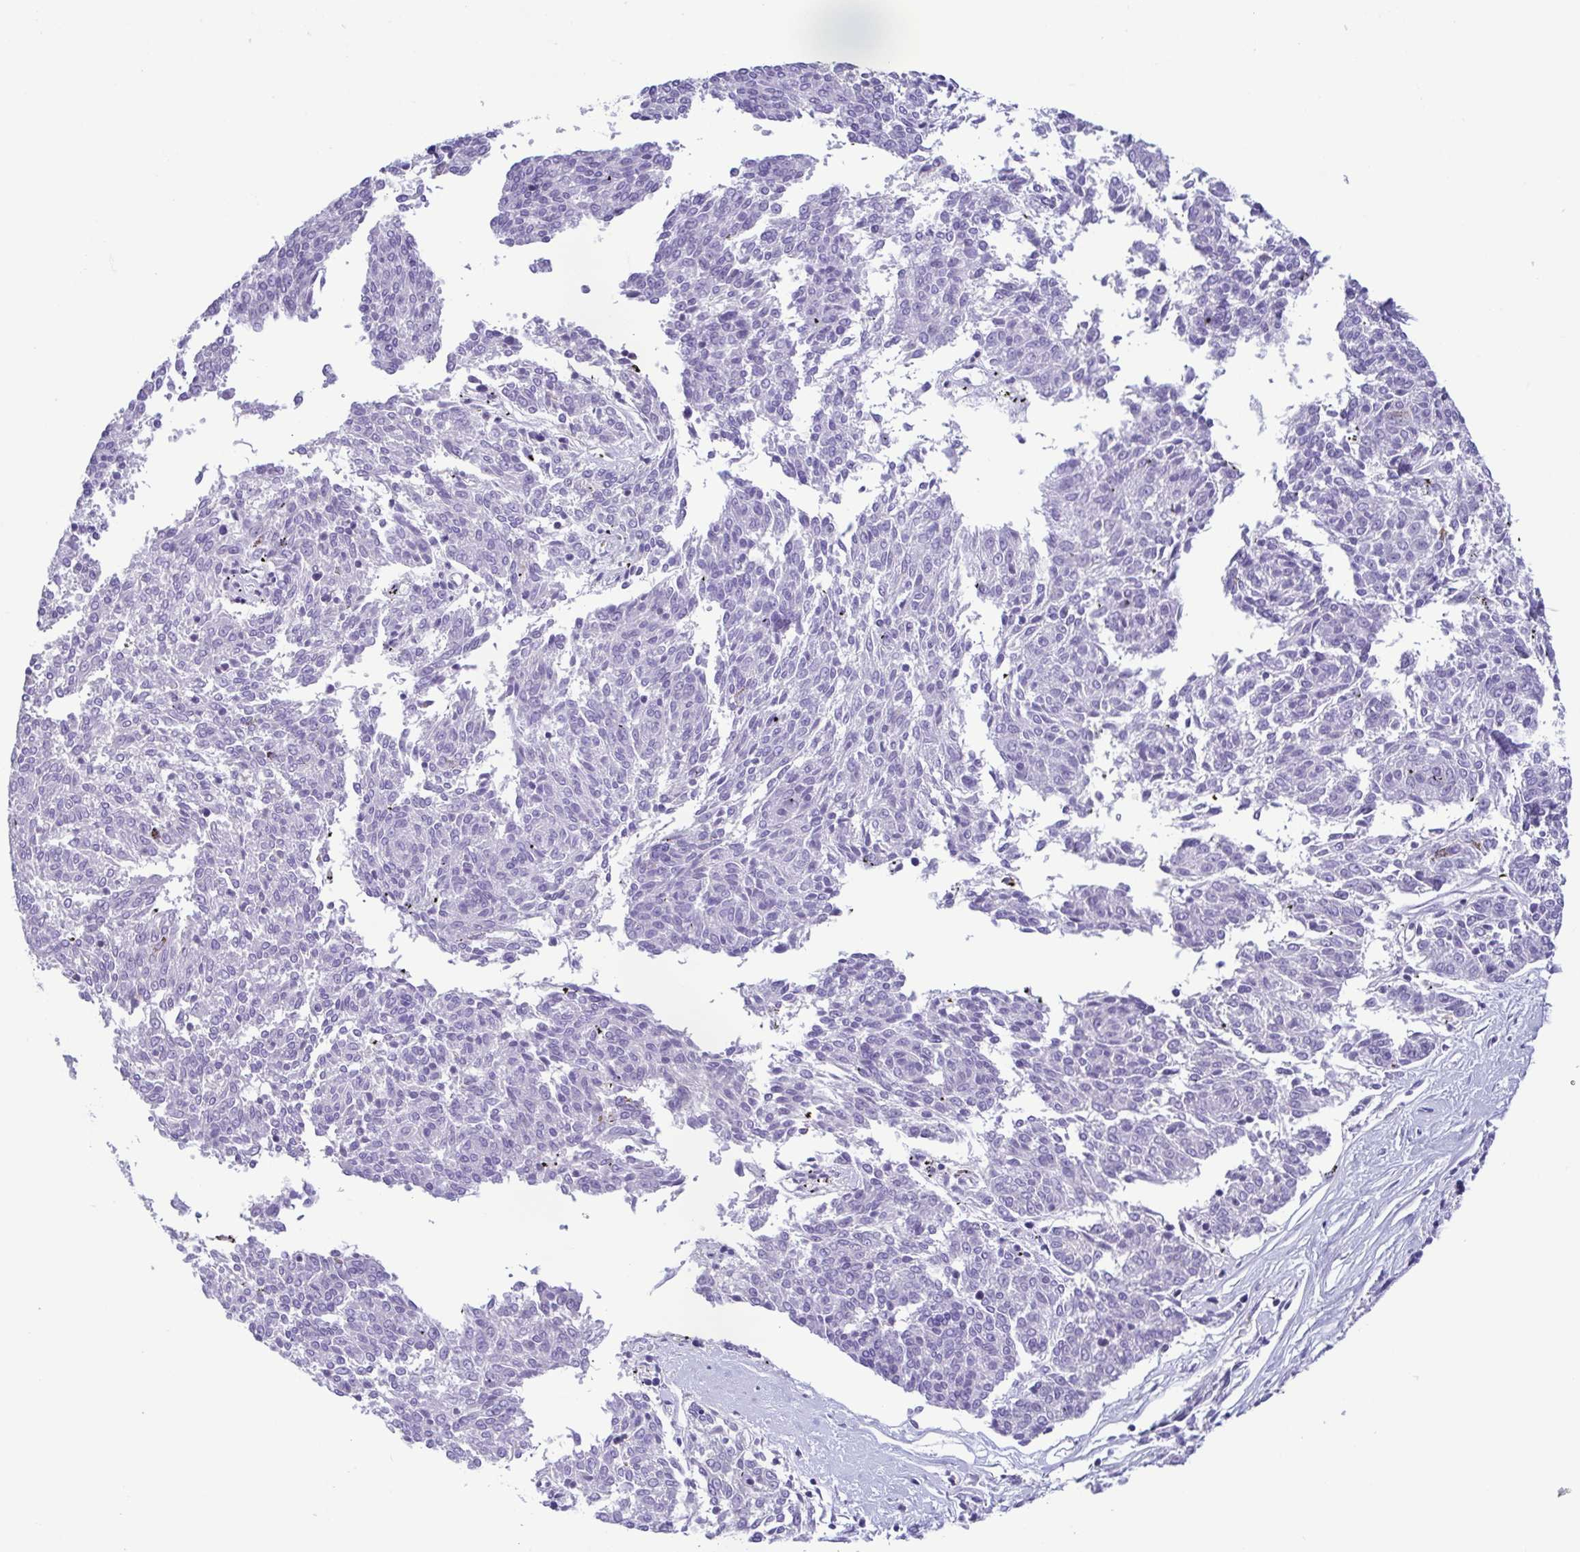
{"staining": {"intensity": "negative", "quantity": "none", "location": "none"}, "tissue": "melanoma", "cell_type": "Tumor cells", "image_type": "cancer", "snomed": [{"axis": "morphology", "description": "Malignant melanoma, NOS"}, {"axis": "topography", "description": "Skin"}], "caption": "The micrograph shows no staining of tumor cells in melanoma. The staining was performed using DAB (3,3'-diaminobenzidine) to visualize the protein expression in brown, while the nuclei were stained in blue with hematoxylin (Magnification: 20x).", "gene": "GPR182", "patient": {"sex": "female", "age": 72}}